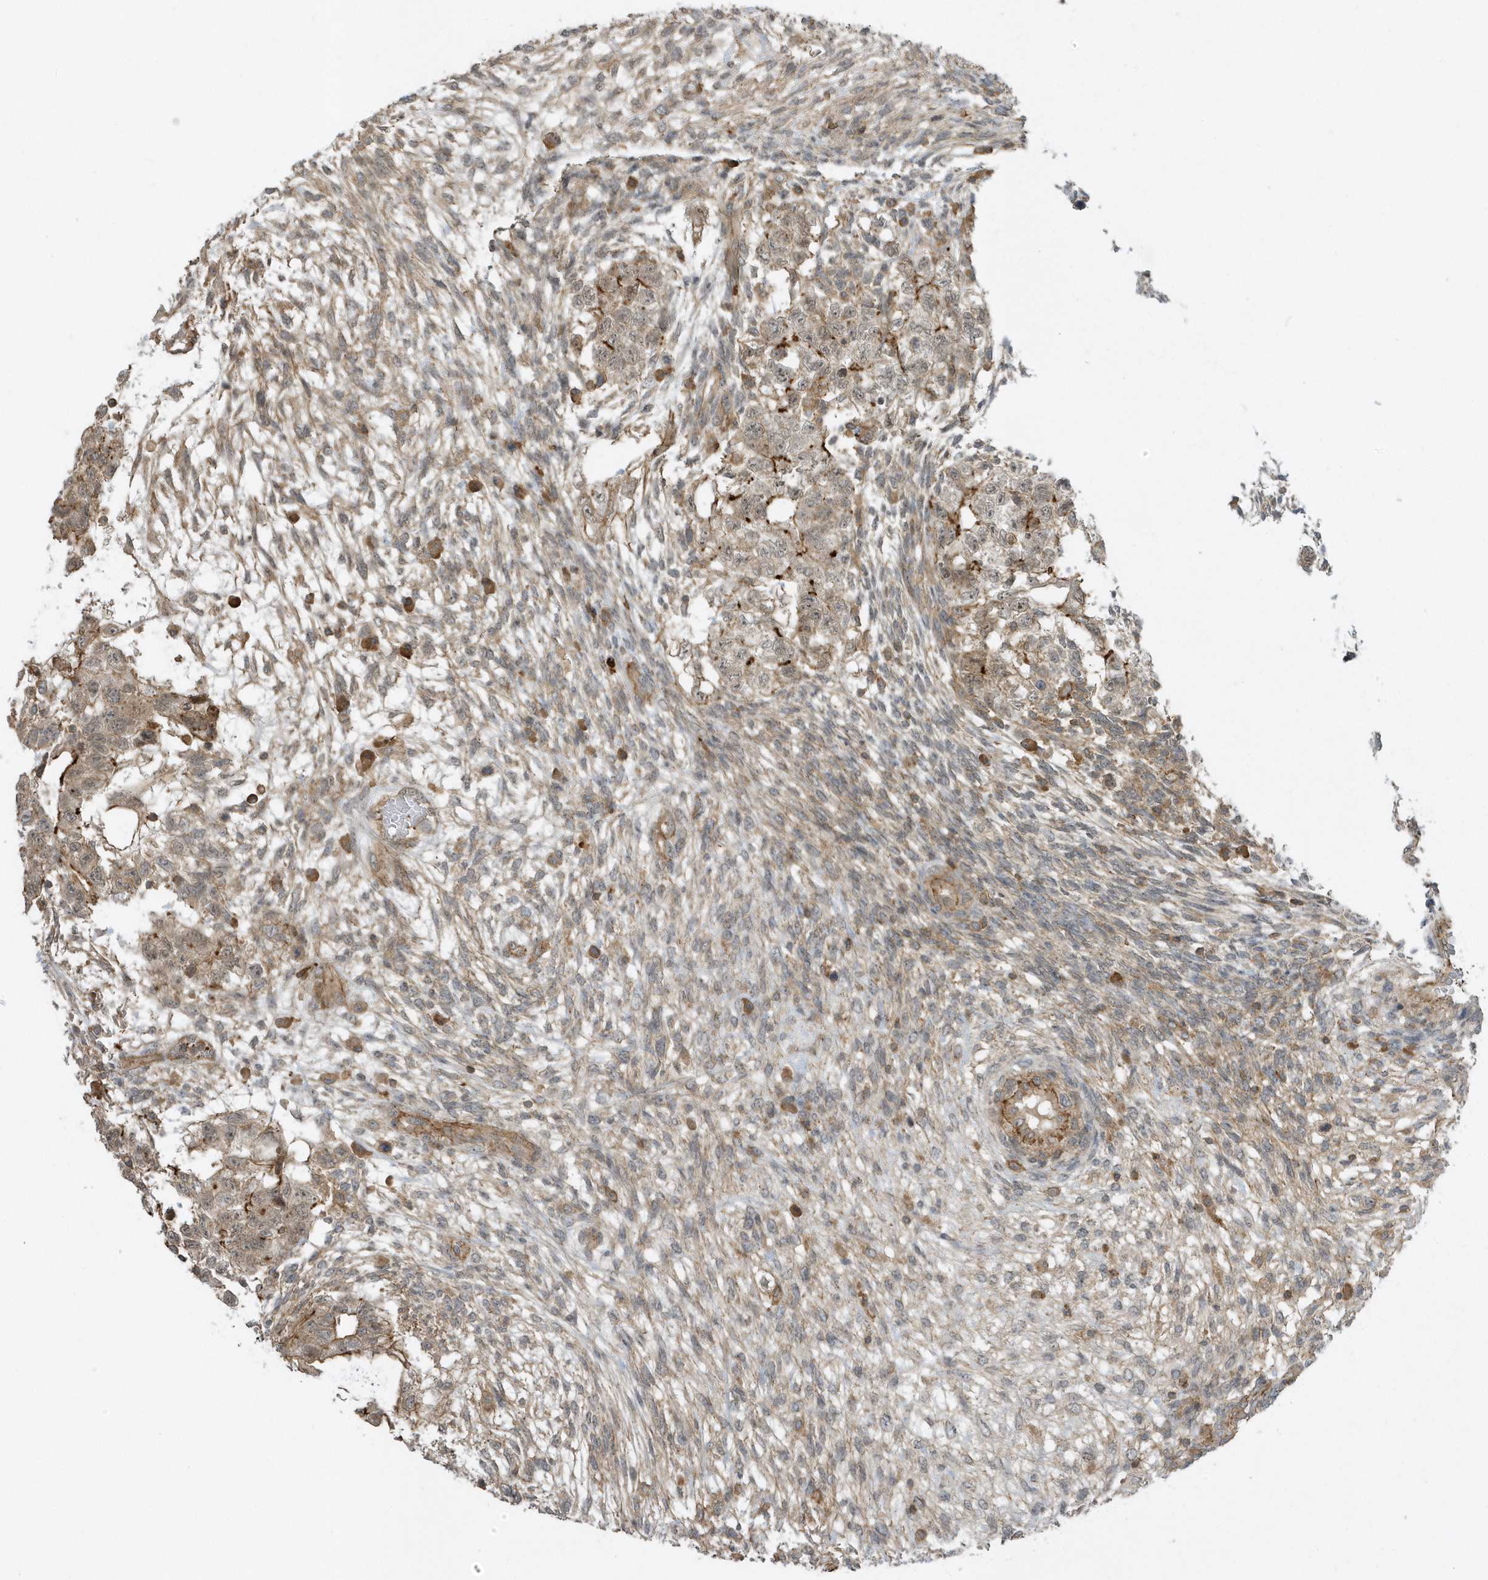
{"staining": {"intensity": "moderate", "quantity": "<25%", "location": "cytoplasmic/membranous"}, "tissue": "testis cancer", "cell_type": "Tumor cells", "image_type": "cancer", "snomed": [{"axis": "morphology", "description": "Normal tissue, NOS"}, {"axis": "morphology", "description": "Carcinoma, Embryonal, NOS"}, {"axis": "topography", "description": "Testis"}], "caption": "Moderate cytoplasmic/membranous expression for a protein is seen in about <25% of tumor cells of embryonal carcinoma (testis) using IHC.", "gene": "ZBTB8A", "patient": {"sex": "male", "age": 36}}